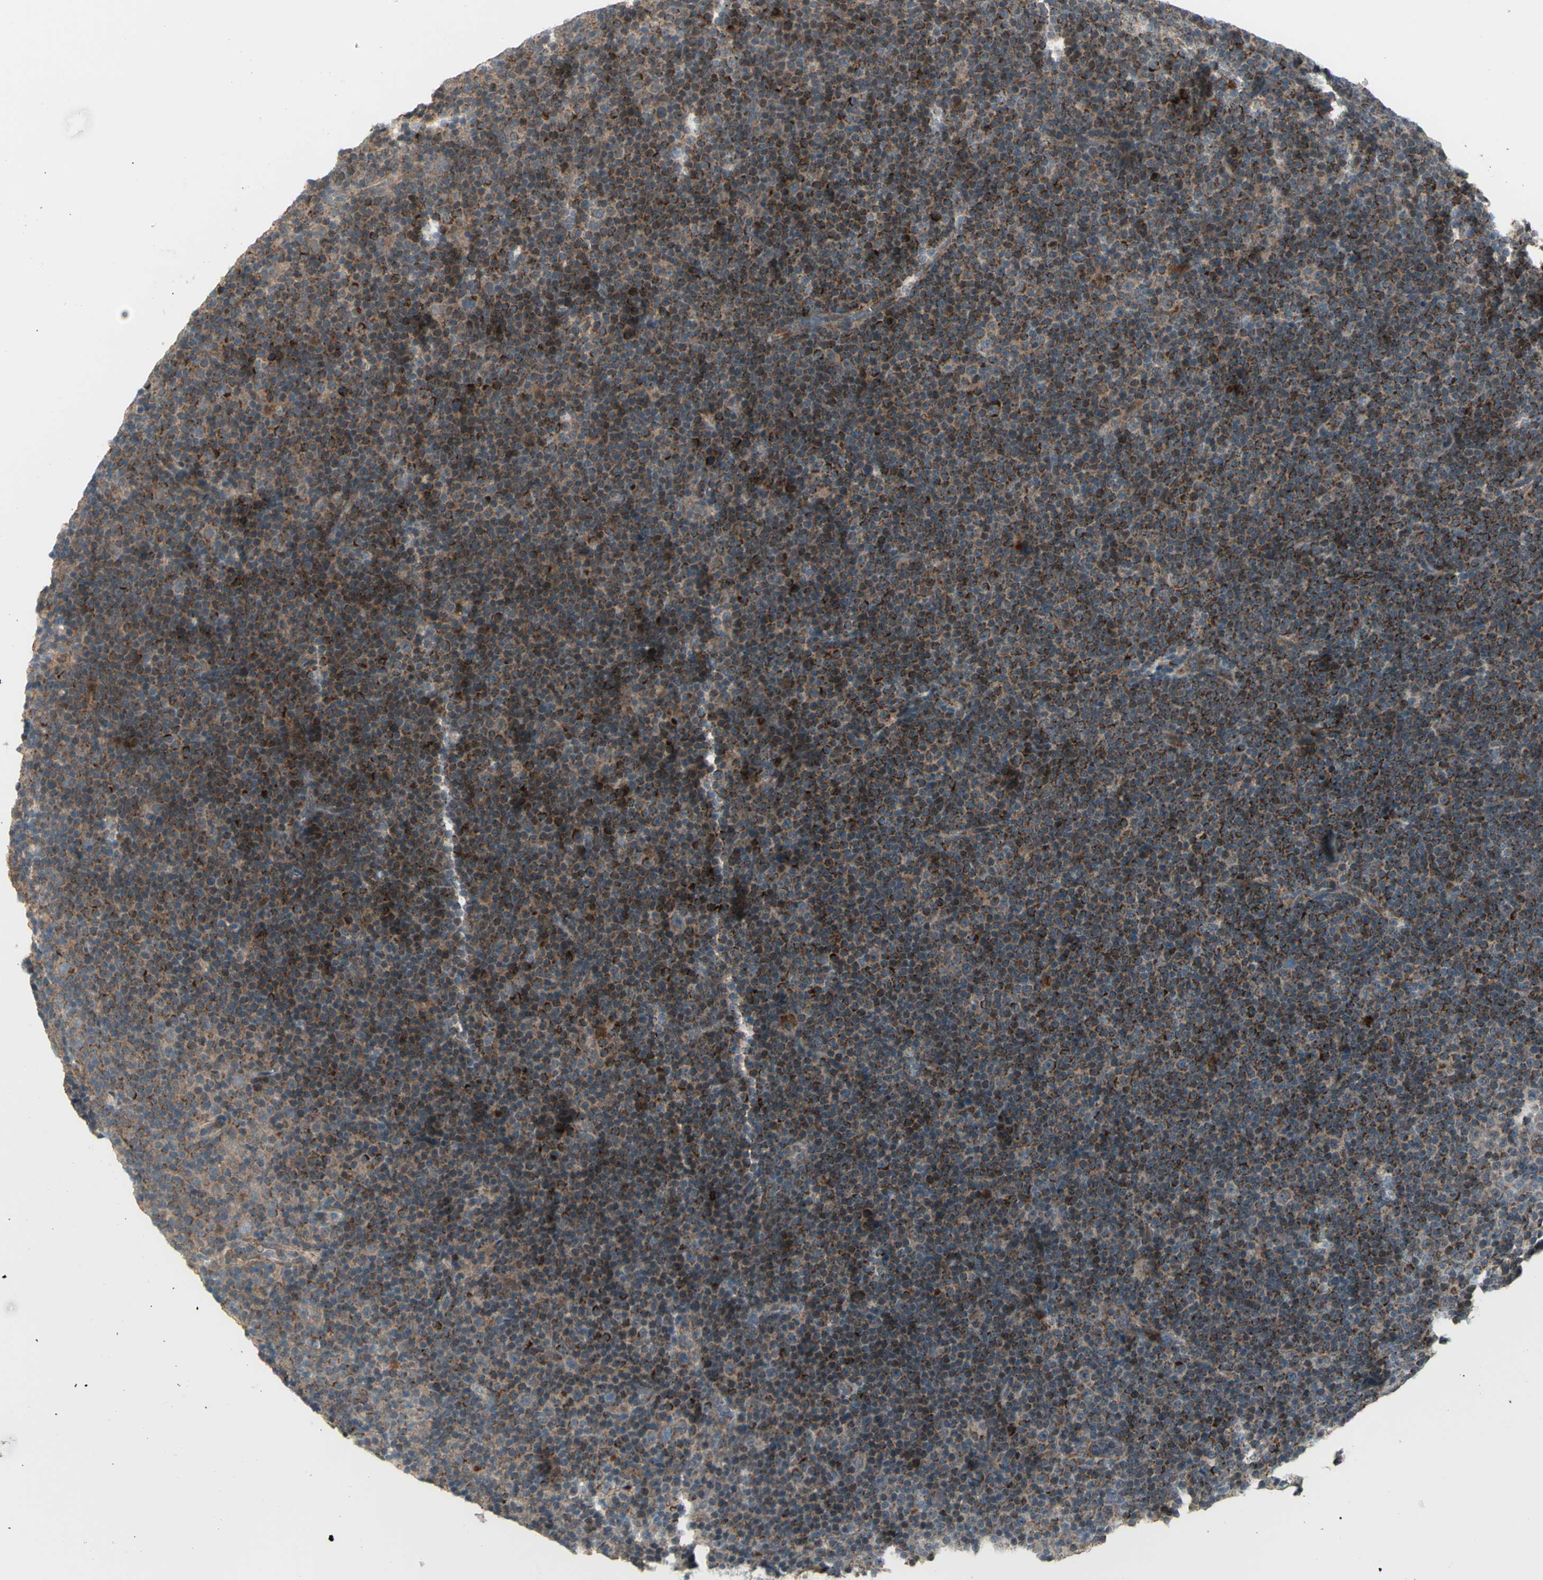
{"staining": {"intensity": "strong", "quantity": ">75%", "location": "cytoplasmic/membranous"}, "tissue": "lymphoma", "cell_type": "Tumor cells", "image_type": "cancer", "snomed": [{"axis": "morphology", "description": "Malignant lymphoma, non-Hodgkin's type, Low grade"}, {"axis": "topography", "description": "Lymph node"}], "caption": "Brown immunohistochemical staining in human lymphoma reveals strong cytoplasmic/membranous staining in approximately >75% of tumor cells.", "gene": "OSTM1", "patient": {"sex": "female", "age": 67}}